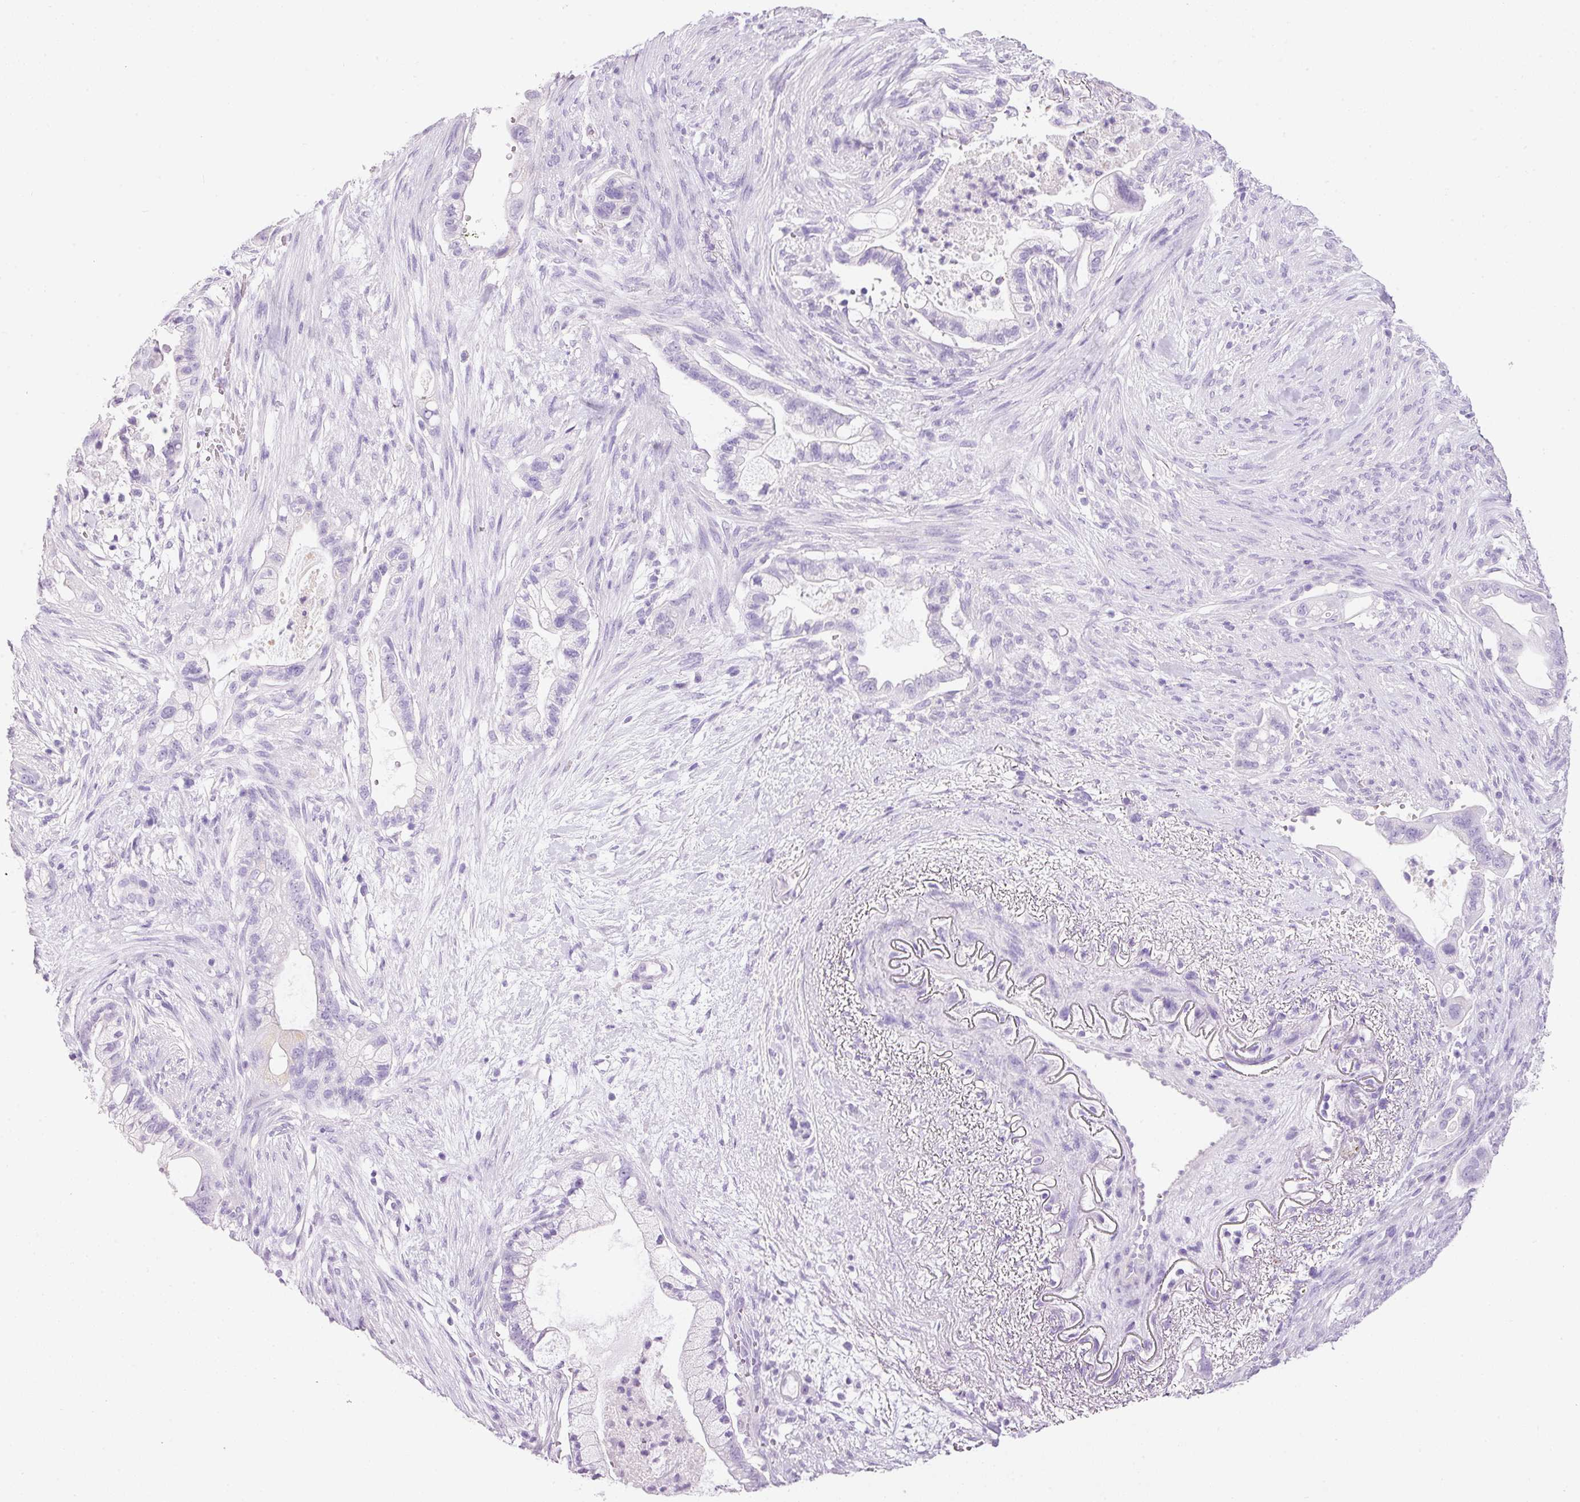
{"staining": {"intensity": "negative", "quantity": "none", "location": "none"}, "tissue": "pancreatic cancer", "cell_type": "Tumor cells", "image_type": "cancer", "snomed": [{"axis": "morphology", "description": "Adenocarcinoma, NOS"}, {"axis": "topography", "description": "Pancreas"}], "caption": "This is an IHC photomicrograph of adenocarcinoma (pancreatic). There is no staining in tumor cells.", "gene": "BSND", "patient": {"sex": "male", "age": 44}}